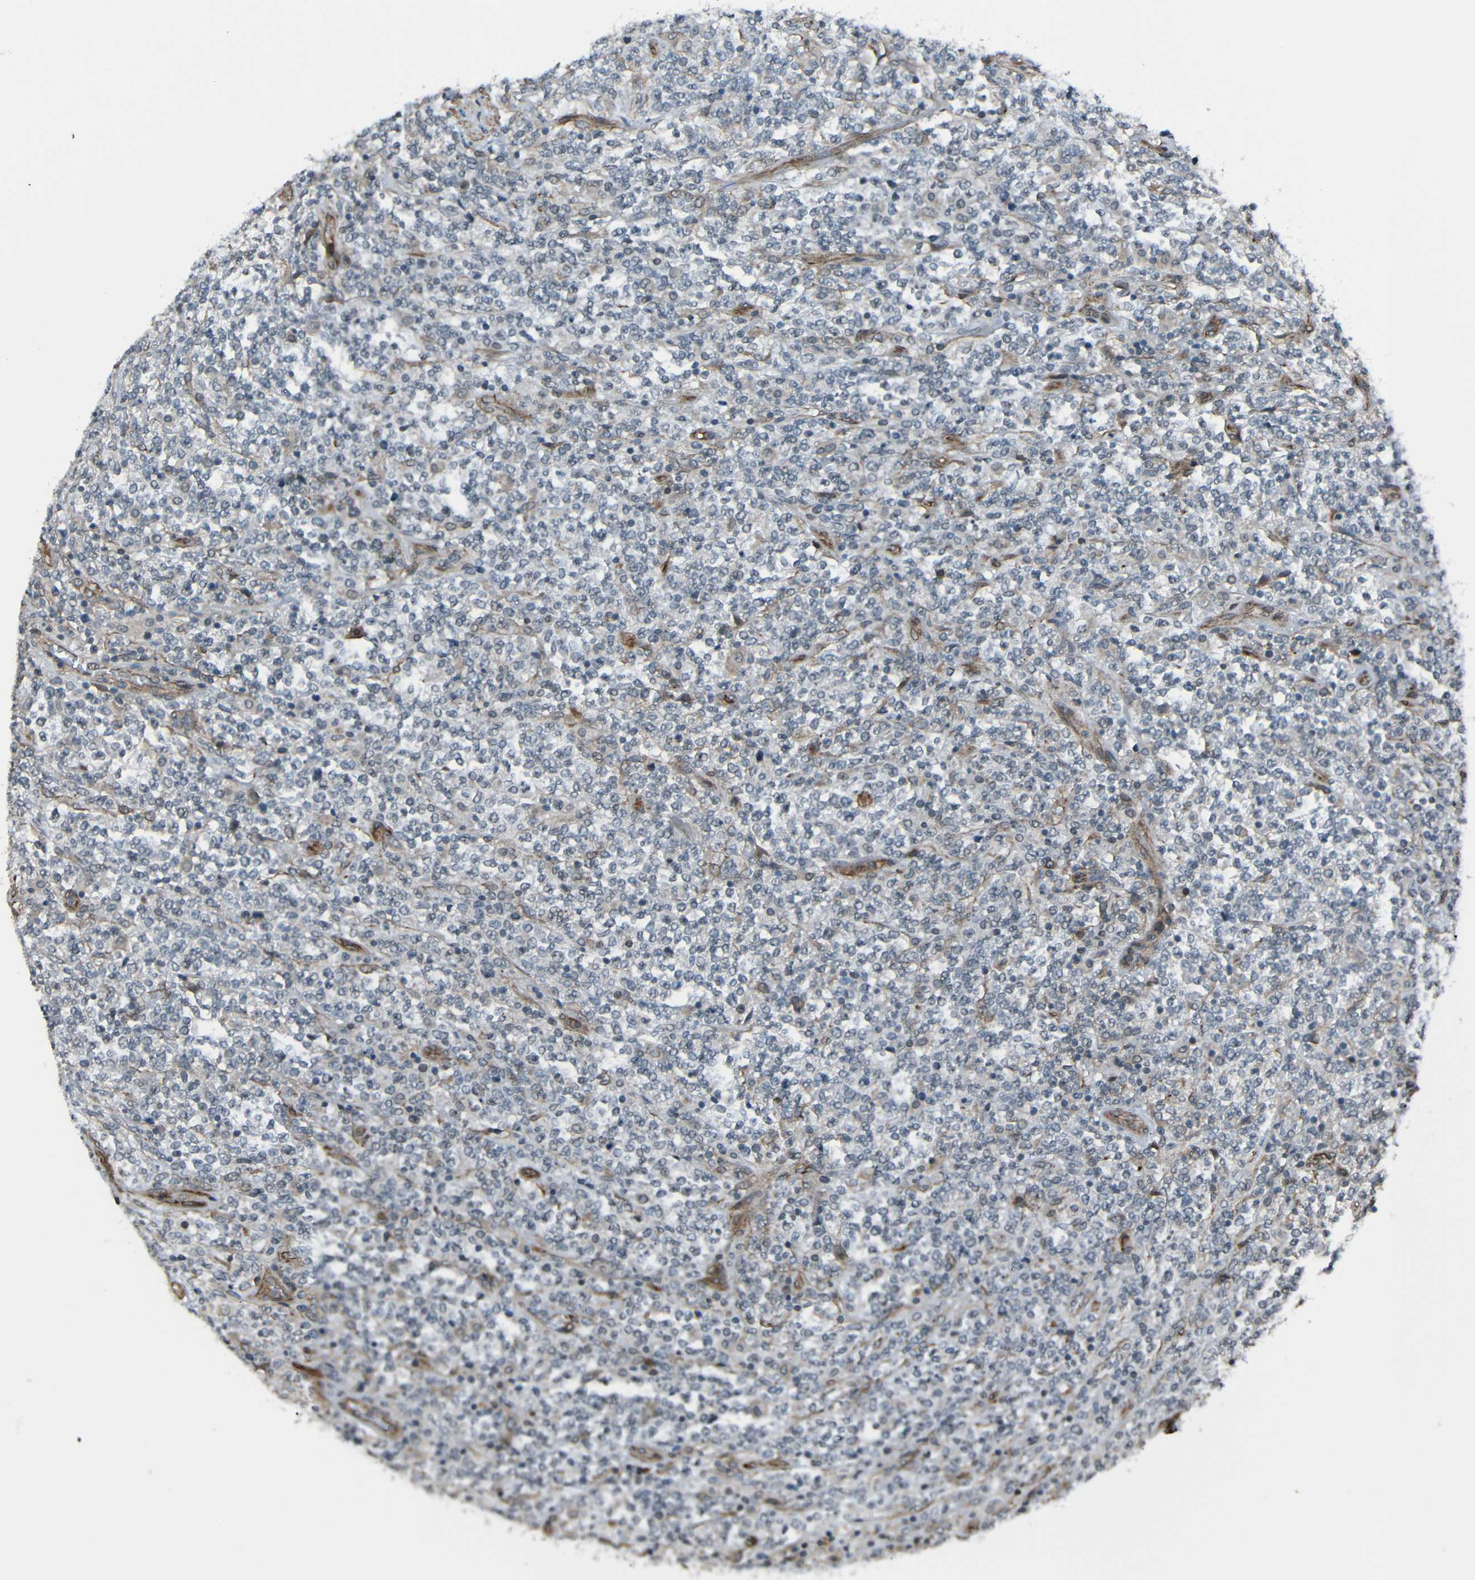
{"staining": {"intensity": "negative", "quantity": "none", "location": "none"}, "tissue": "lymphoma", "cell_type": "Tumor cells", "image_type": "cancer", "snomed": [{"axis": "morphology", "description": "Malignant lymphoma, non-Hodgkin's type, High grade"}, {"axis": "topography", "description": "Soft tissue"}], "caption": "Immunohistochemistry (IHC) micrograph of lymphoma stained for a protein (brown), which displays no expression in tumor cells.", "gene": "LGR5", "patient": {"sex": "male", "age": 18}}